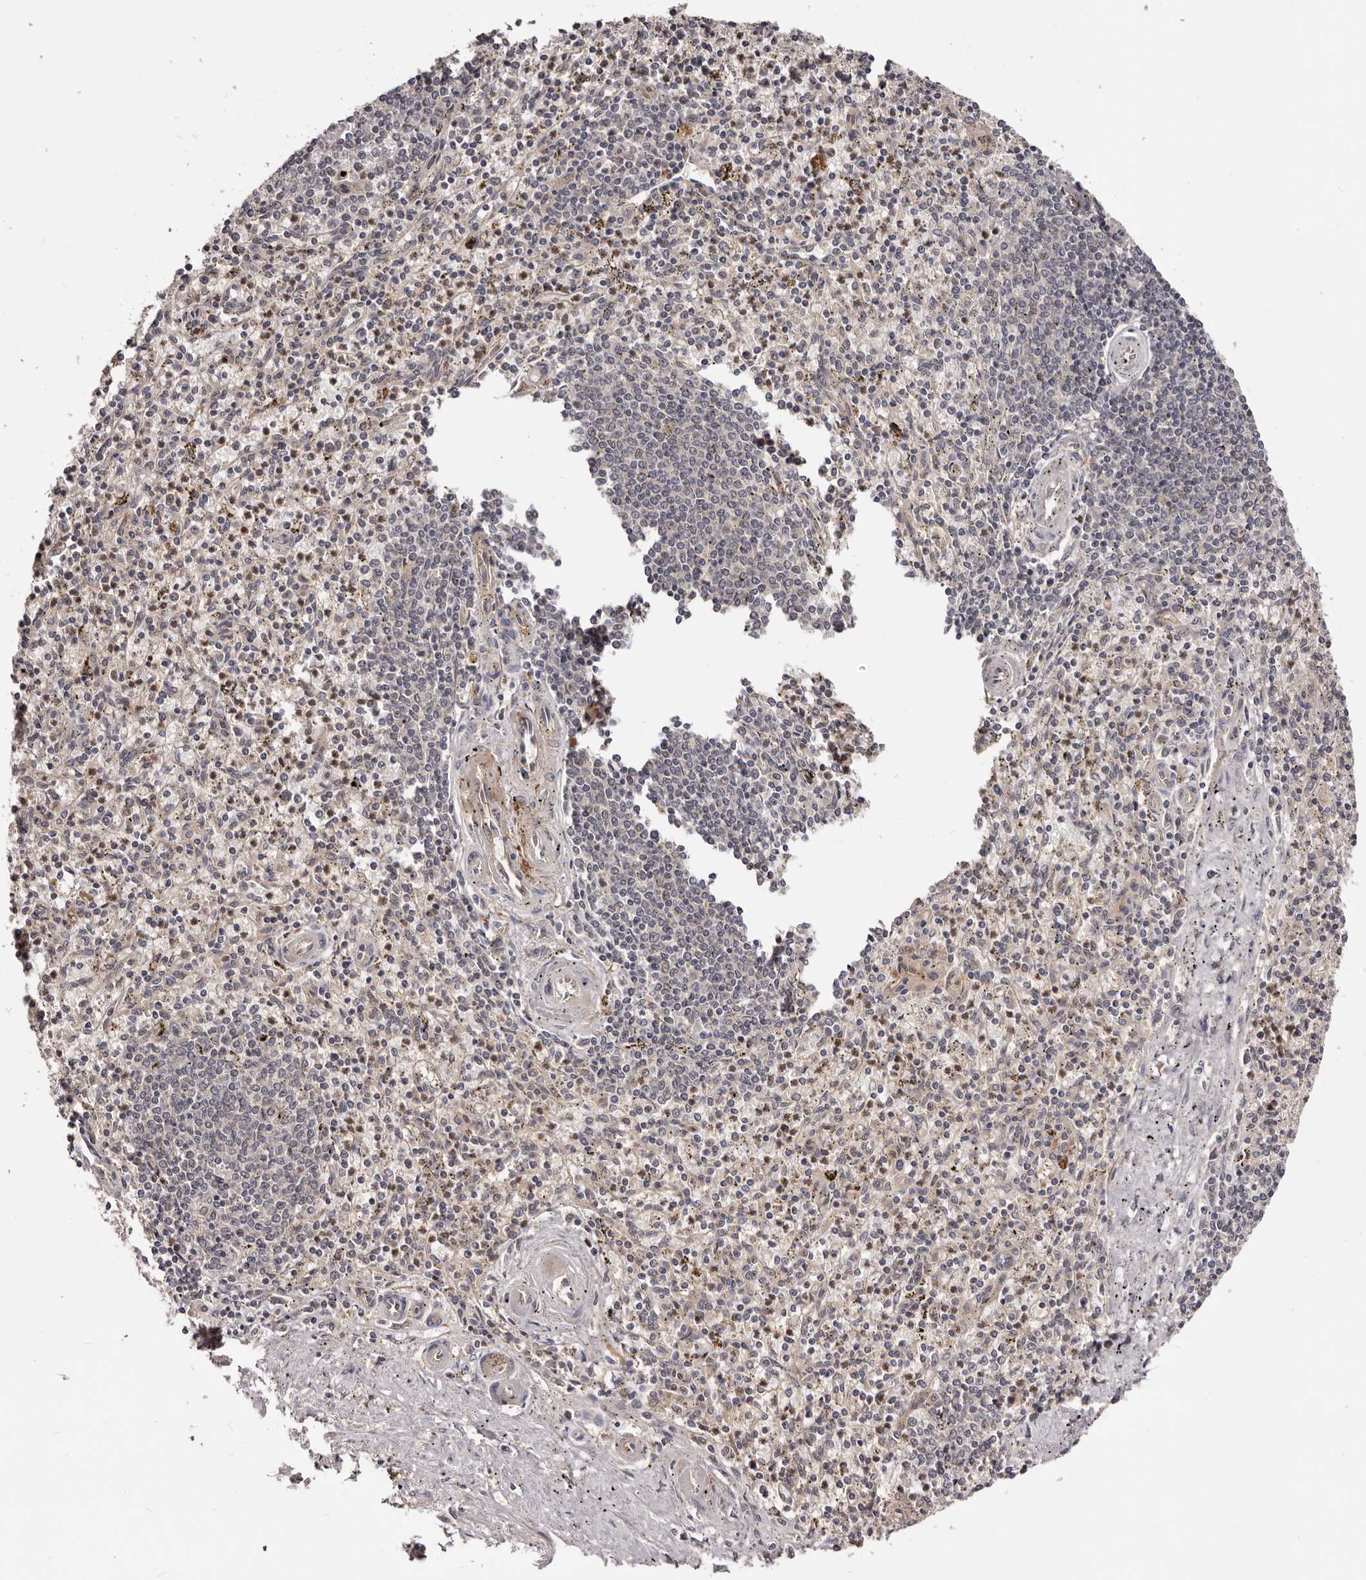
{"staining": {"intensity": "weak", "quantity": "25%-75%", "location": "cytoplasmic/membranous"}, "tissue": "spleen", "cell_type": "Cells in red pulp", "image_type": "normal", "snomed": [{"axis": "morphology", "description": "Normal tissue, NOS"}, {"axis": "topography", "description": "Spleen"}], "caption": "Immunohistochemical staining of benign human spleen reveals 25%-75% levels of weak cytoplasmic/membranous protein positivity in about 25%-75% of cells in red pulp.", "gene": "MDP1", "patient": {"sex": "male", "age": 72}}